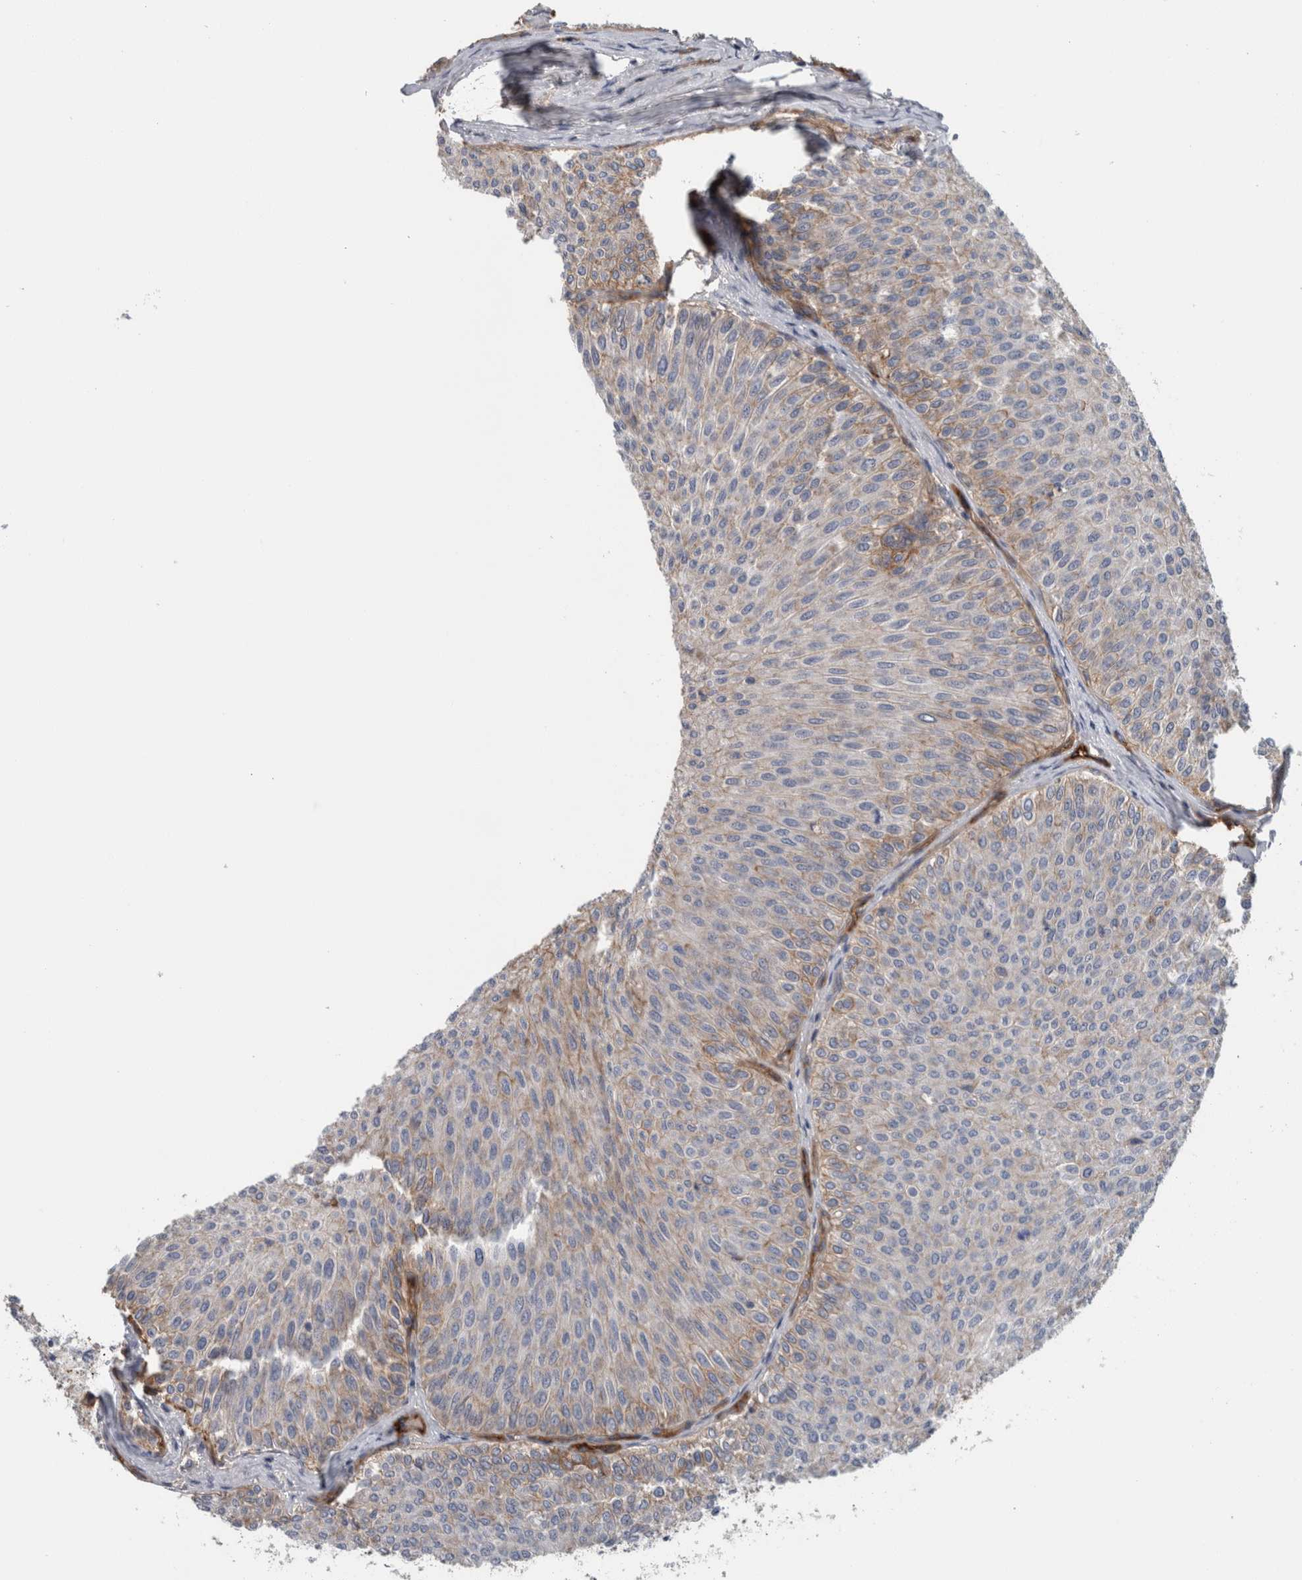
{"staining": {"intensity": "weak", "quantity": "<25%", "location": "cytoplasmic/membranous"}, "tissue": "urothelial cancer", "cell_type": "Tumor cells", "image_type": "cancer", "snomed": [{"axis": "morphology", "description": "Urothelial carcinoma, Low grade"}, {"axis": "topography", "description": "Urinary bladder"}], "caption": "Urothelial carcinoma (low-grade) was stained to show a protein in brown. There is no significant positivity in tumor cells.", "gene": "CD59", "patient": {"sex": "male", "age": 78}}